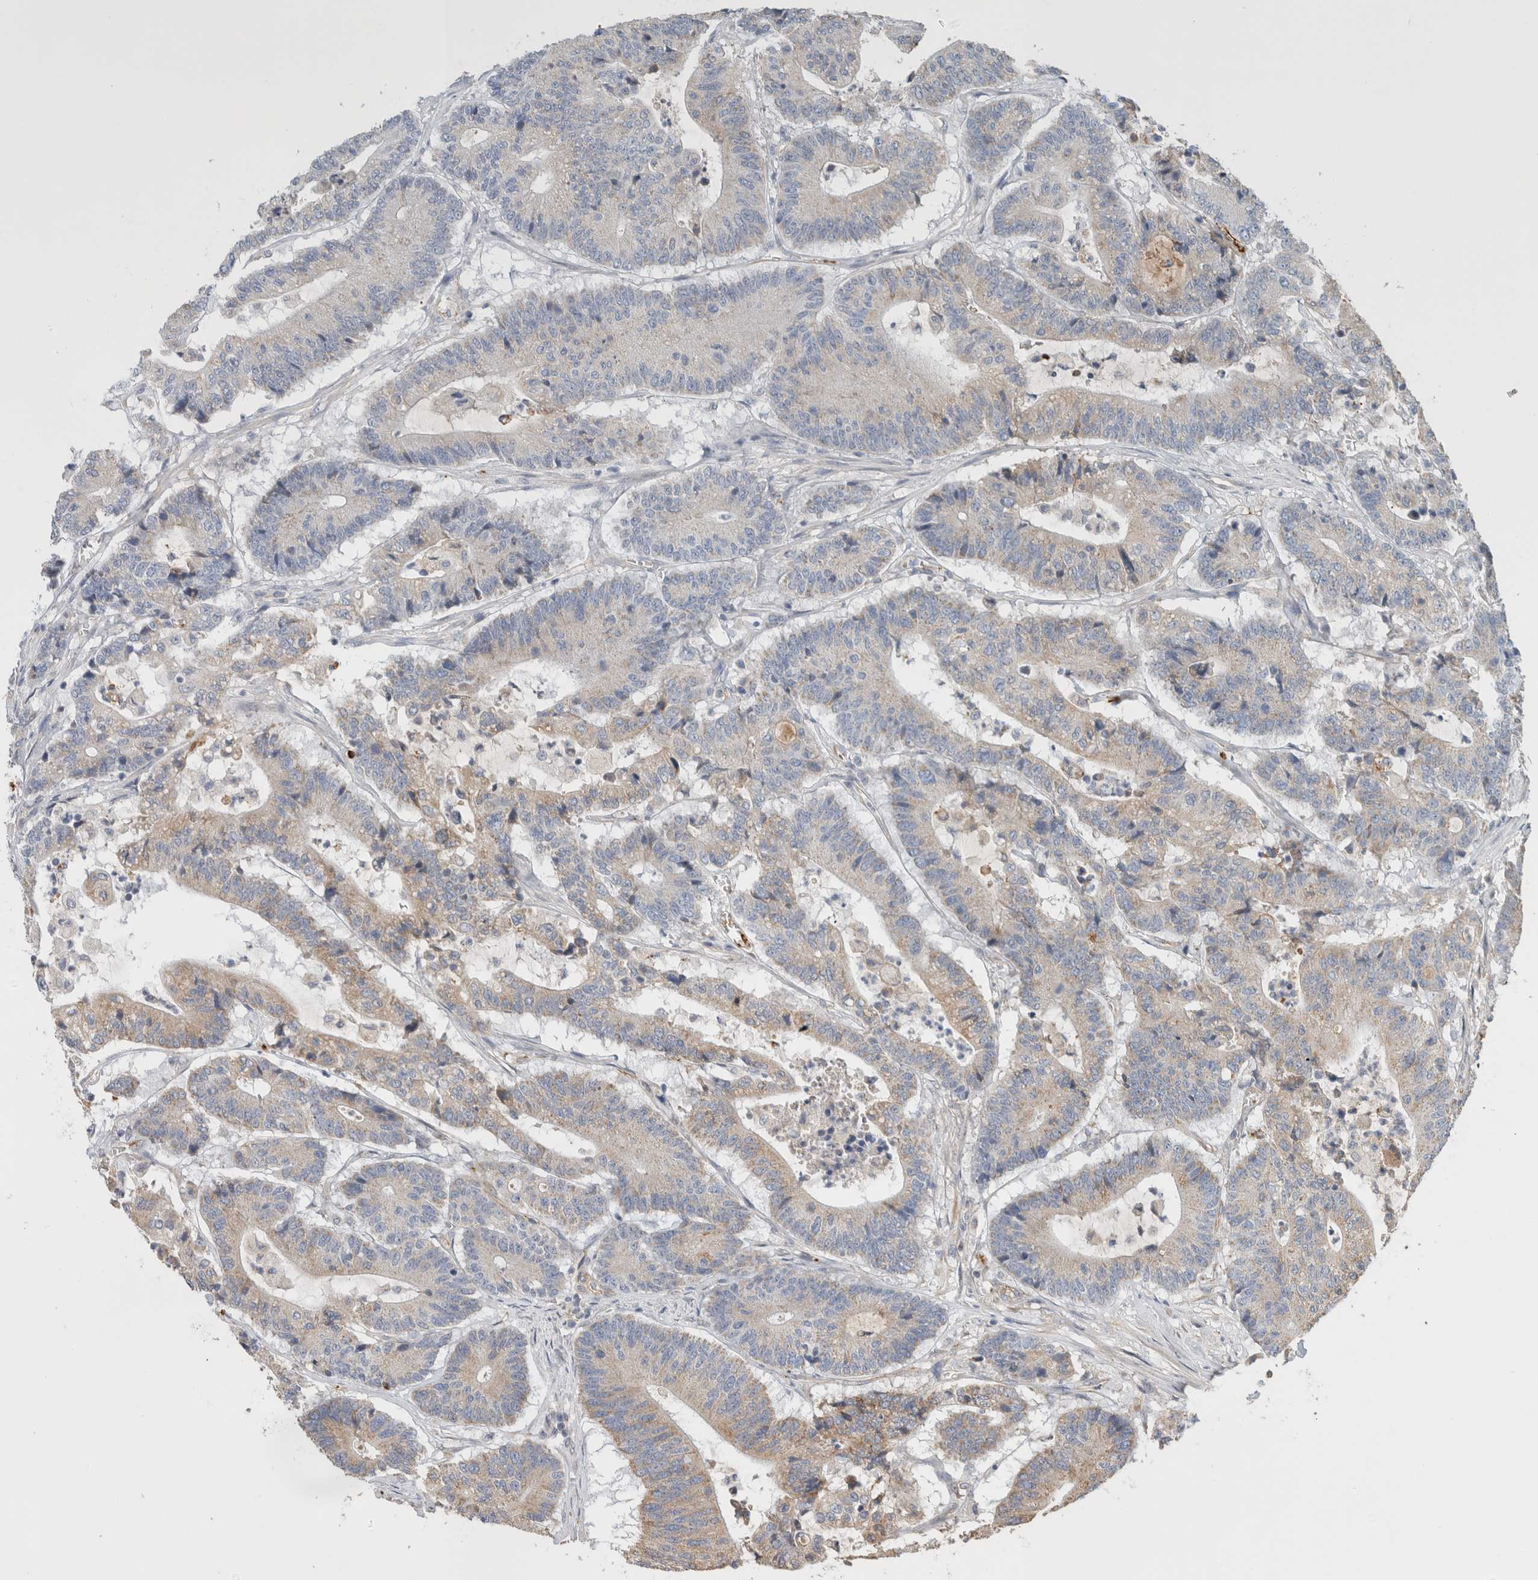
{"staining": {"intensity": "weak", "quantity": "25%-75%", "location": "cytoplasmic/membranous"}, "tissue": "colorectal cancer", "cell_type": "Tumor cells", "image_type": "cancer", "snomed": [{"axis": "morphology", "description": "Adenocarcinoma, NOS"}, {"axis": "topography", "description": "Colon"}], "caption": "Protein expression analysis of adenocarcinoma (colorectal) displays weak cytoplasmic/membranous positivity in approximately 25%-75% of tumor cells. (Stains: DAB (3,3'-diaminobenzidine) in brown, nuclei in blue, Microscopy: brightfield microscopy at high magnification).", "gene": "PROS1", "patient": {"sex": "female", "age": 84}}